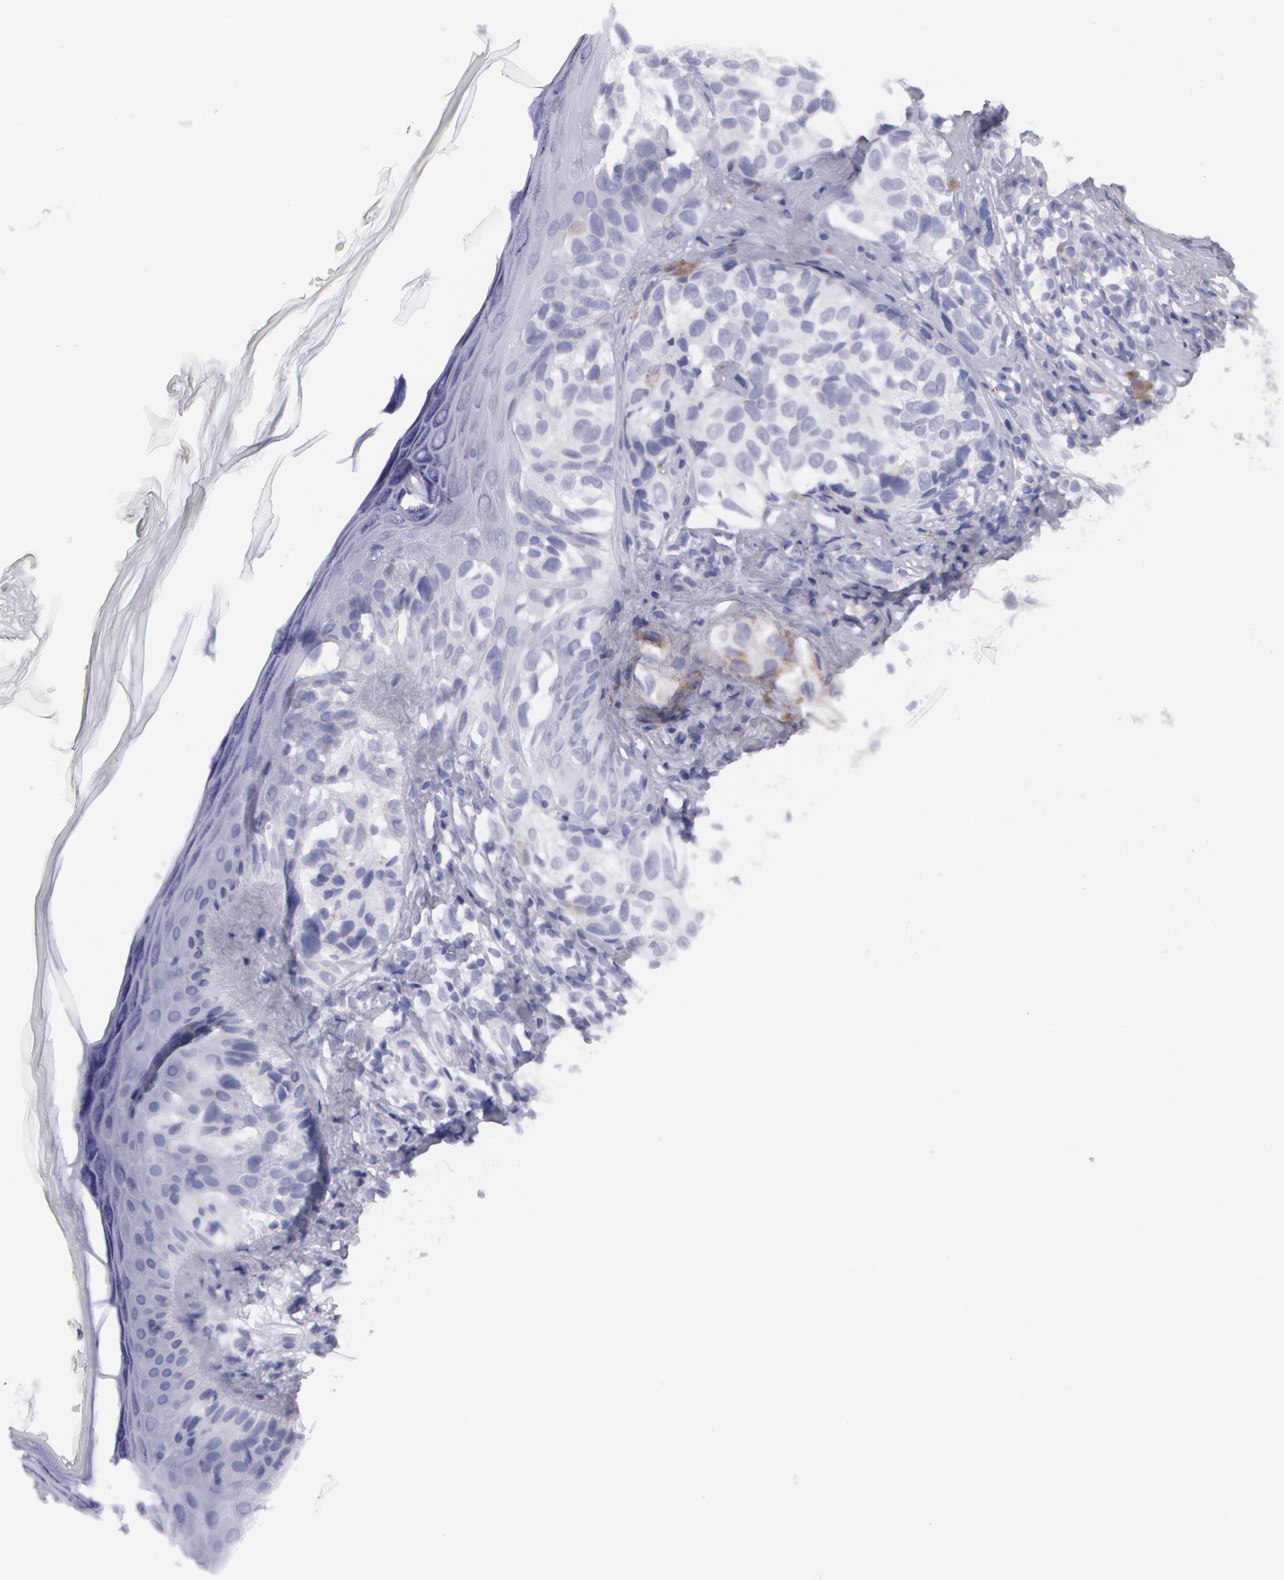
{"staining": {"intensity": "negative", "quantity": "none", "location": "none"}, "tissue": "melanoma", "cell_type": "Tumor cells", "image_type": "cancer", "snomed": [{"axis": "morphology", "description": "Malignant melanoma, NOS"}, {"axis": "topography", "description": "Skin"}], "caption": "A histopathology image of melanoma stained for a protein displays no brown staining in tumor cells. (DAB immunohistochemistry (IHC) visualized using brightfield microscopy, high magnification).", "gene": "AMACR", "patient": {"sex": "male", "age": 57}}